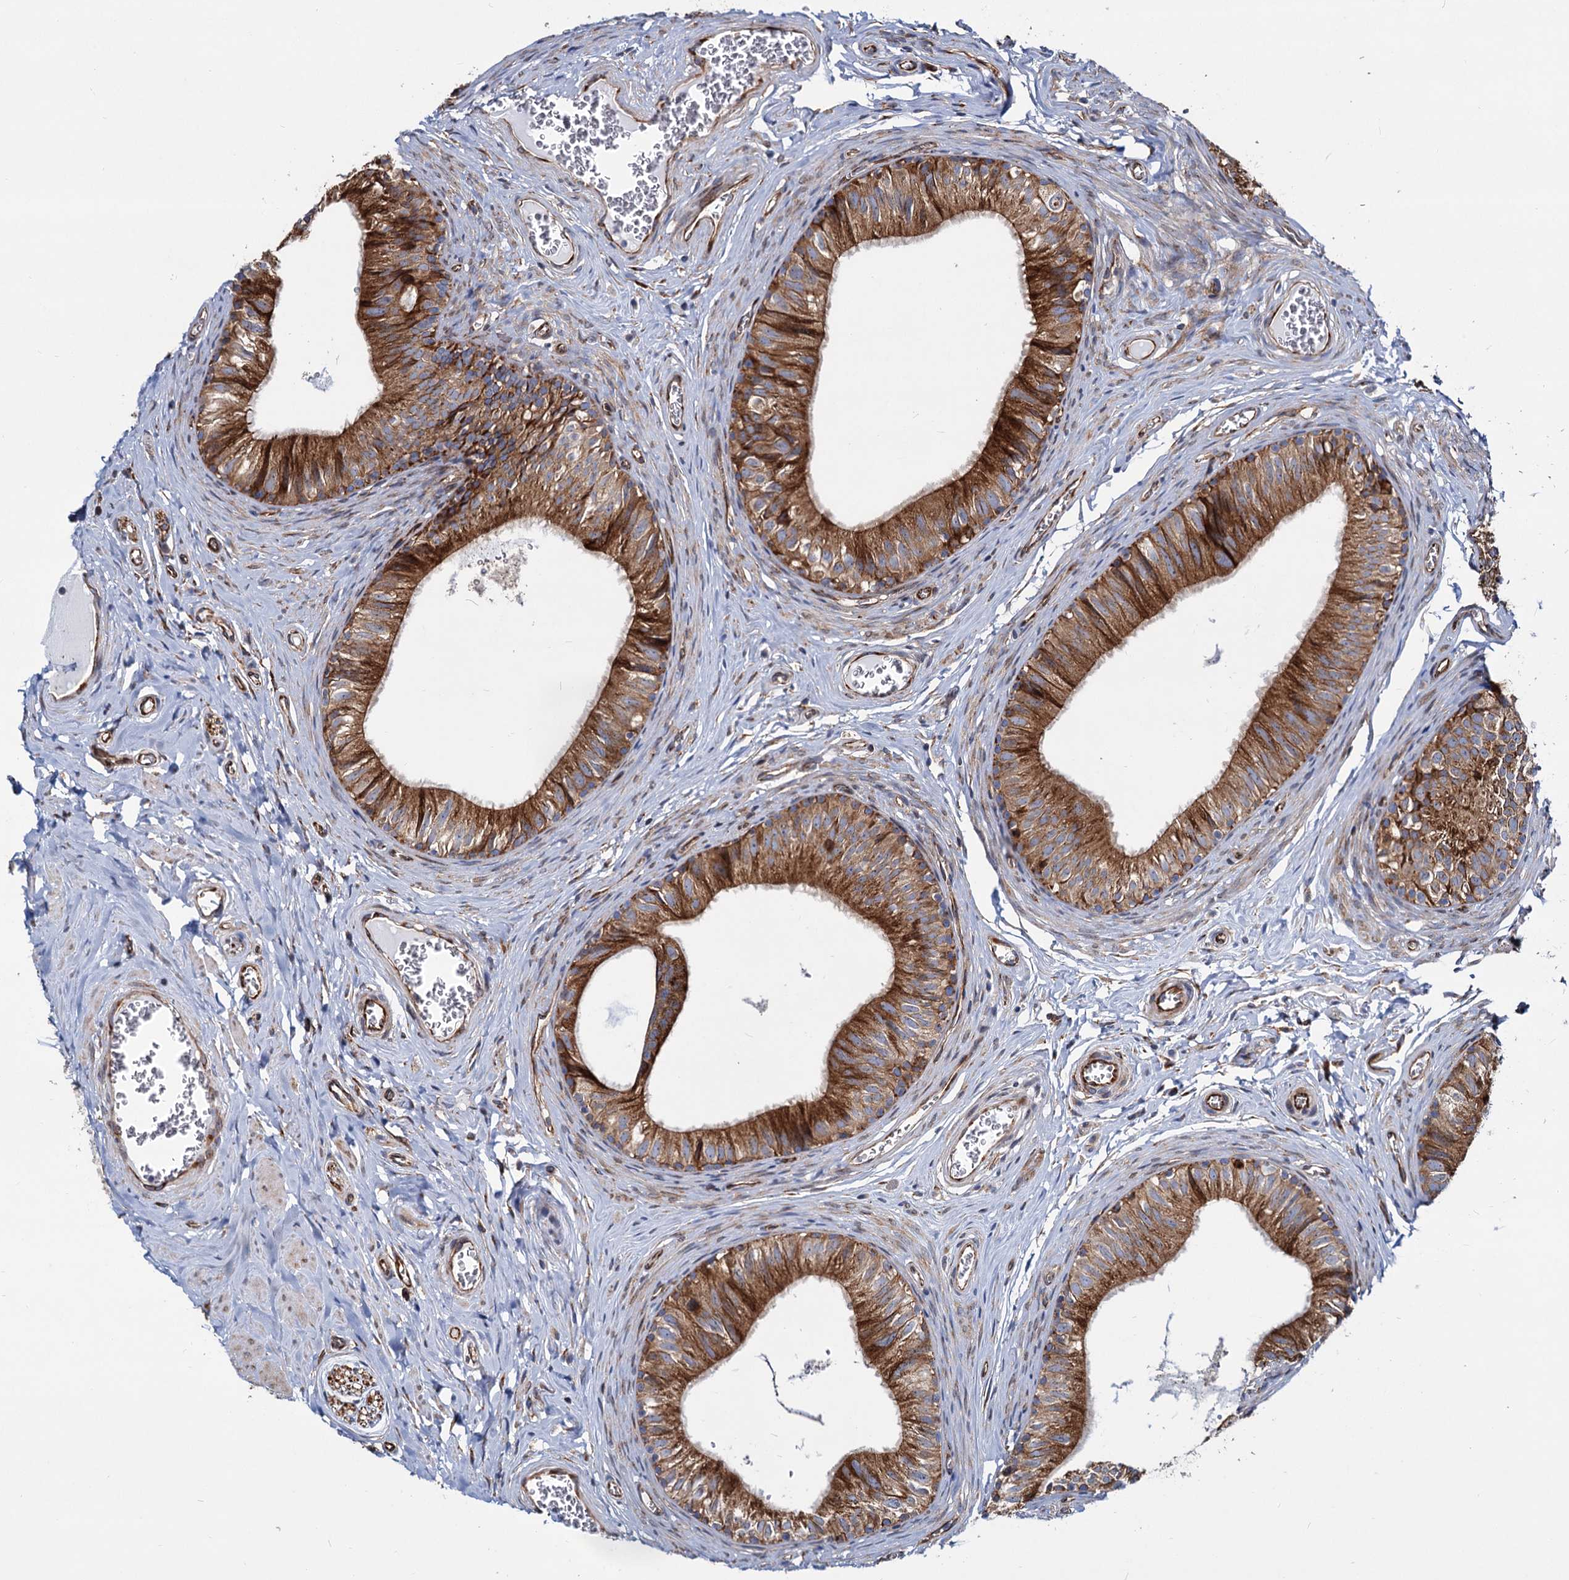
{"staining": {"intensity": "moderate", "quantity": ">75%", "location": "cytoplasmic/membranous"}, "tissue": "epididymis", "cell_type": "Glandular cells", "image_type": "normal", "snomed": [{"axis": "morphology", "description": "Normal tissue, NOS"}, {"axis": "topography", "description": "Epididymis"}], "caption": "IHC image of benign epididymis: epididymis stained using immunohistochemistry demonstrates medium levels of moderate protein expression localized specifically in the cytoplasmic/membranous of glandular cells, appearing as a cytoplasmic/membranous brown color.", "gene": "PSEN1", "patient": {"sex": "male", "age": 42}}